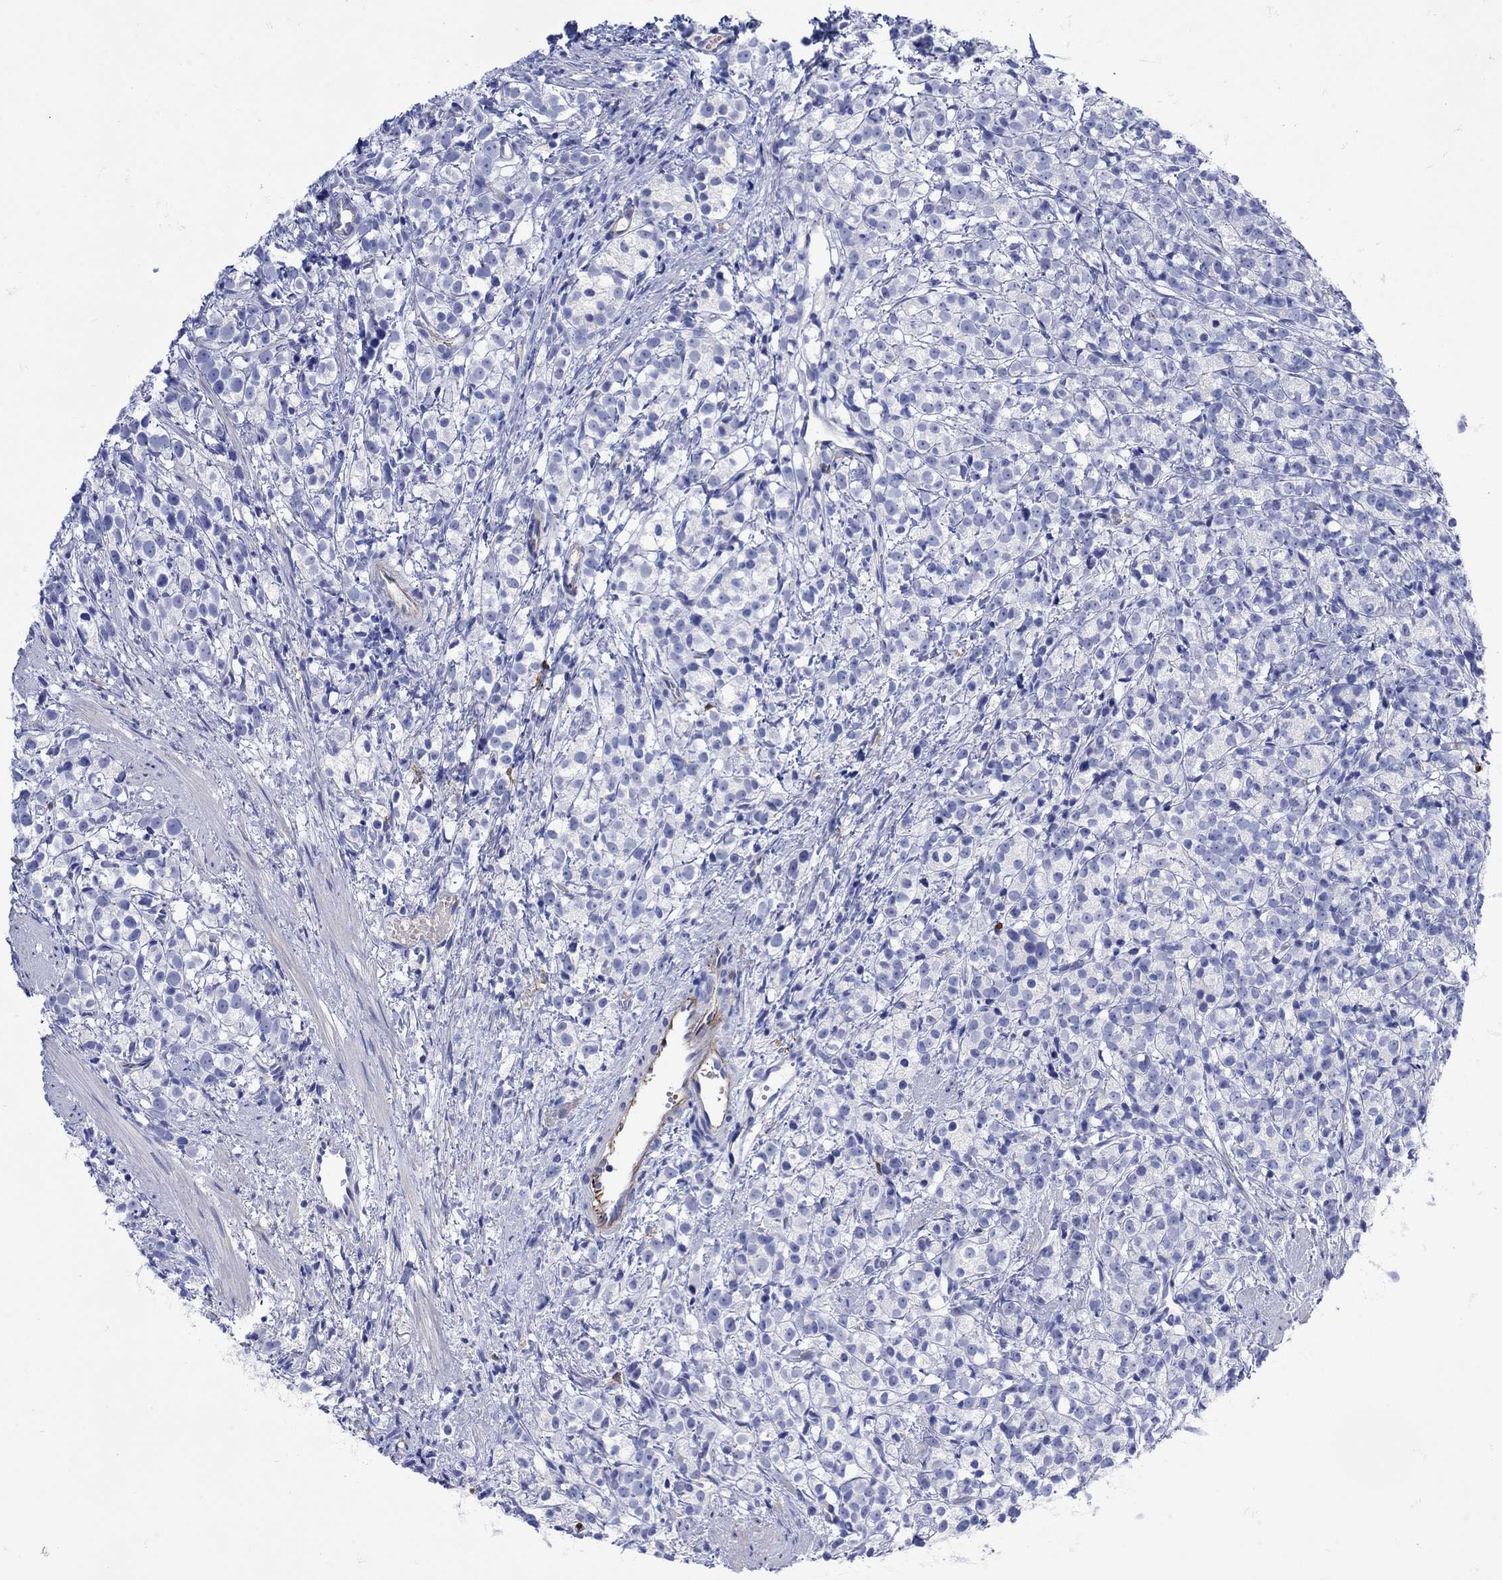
{"staining": {"intensity": "negative", "quantity": "none", "location": "none"}, "tissue": "prostate cancer", "cell_type": "Tumor cells", "image_type": "cancer", "snomed": [{"axis": "morphology", "description": "Adenocarcinoma, High grade"}, {"axis": "topography", "description": "Prostate"}], "caption": "An image of human prostate cancer is negative for staining in tumor cells.", "gene": "LINGO3", "patient": {"sex": "male", "age": 53}}